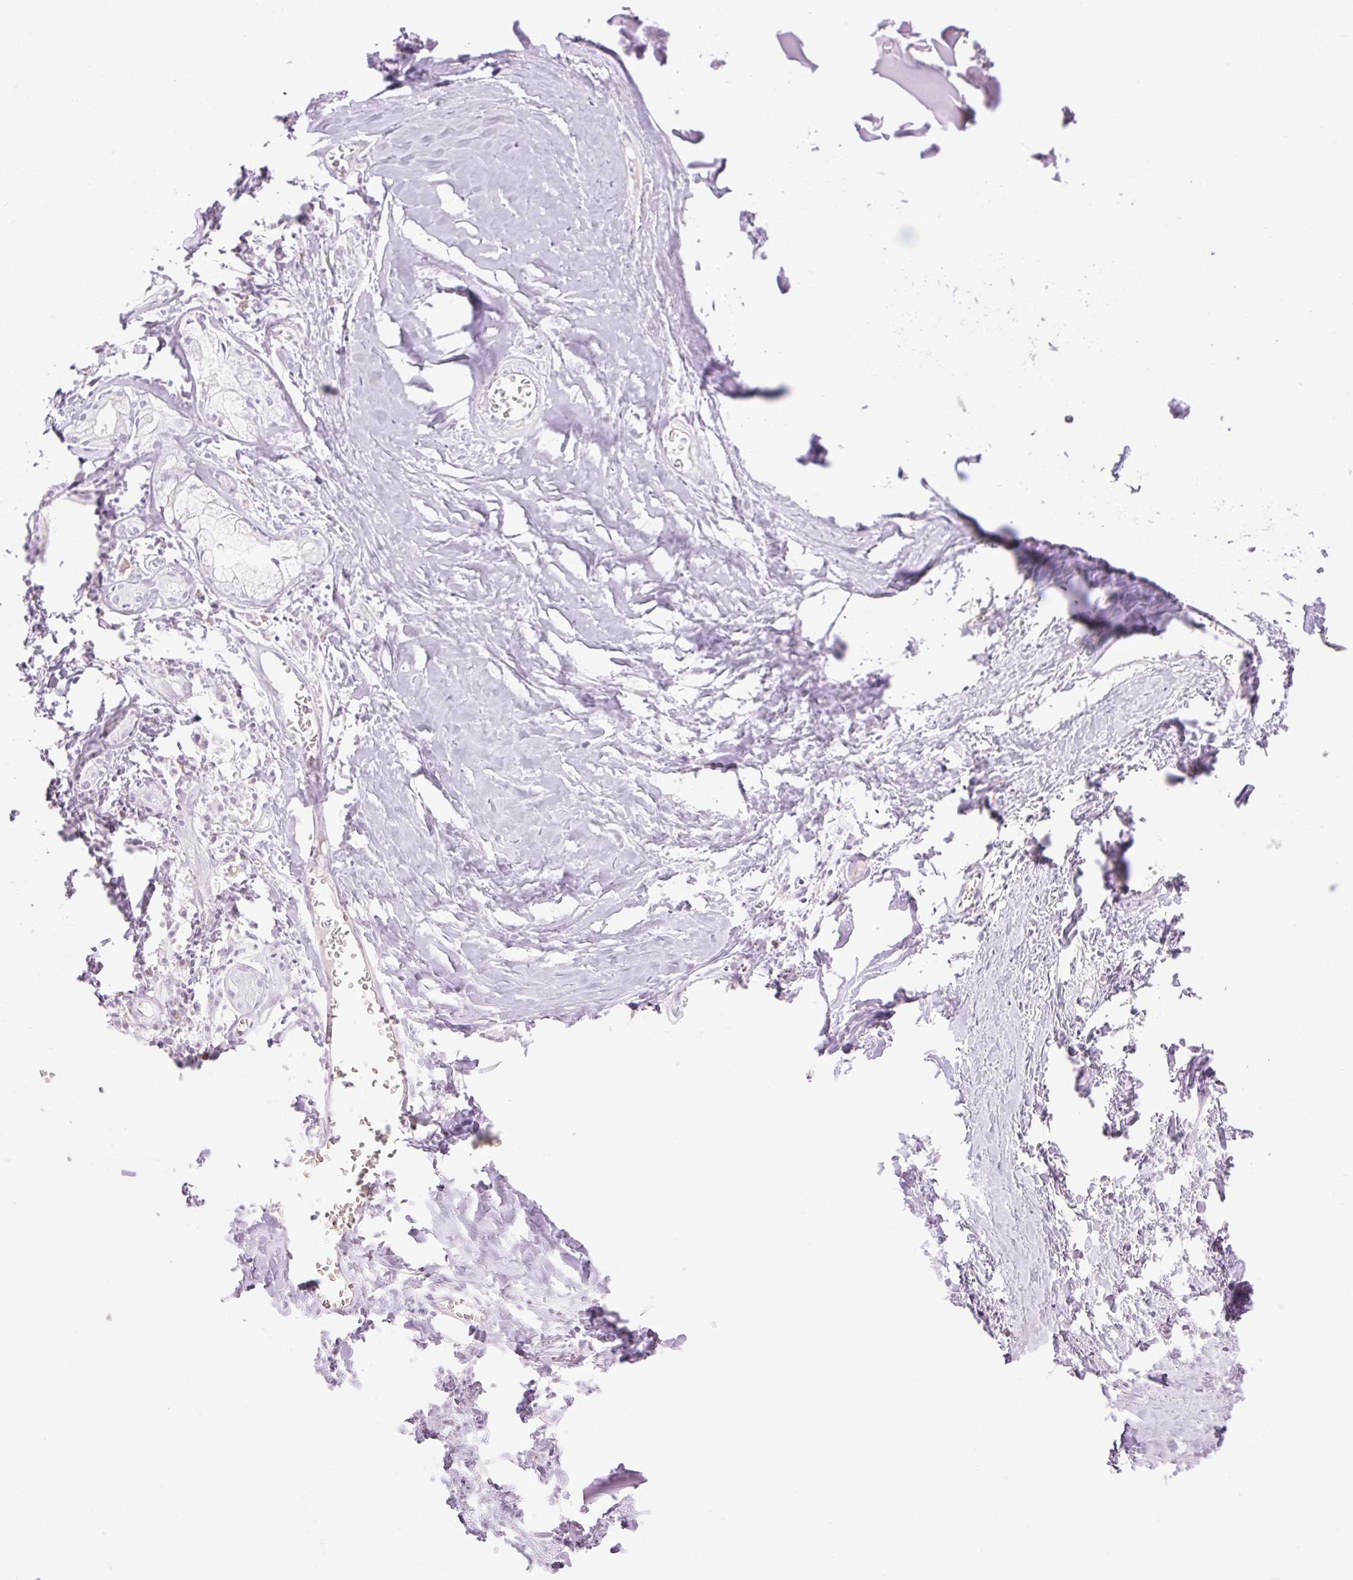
{"staining": {"intensity": "negative", "quantity": "none", "location": "none"}, "tissue": "adipose tissue", "cell_type": "Adipocytes", "image_type": "normal", "snomed": [{"axis": "morphology", "description": "Normal tissue, NOS"}, {"axis": "topography", "description": "Cartilage tissue"}], "caption": "Immunohistochemical staining of normal adipose tissue shows no significant staining in adipocytes. (IHC, brightfield microscopy, high magnification).", "gene": "CELF6", "patient": {"sex": "male", "age": 57}}